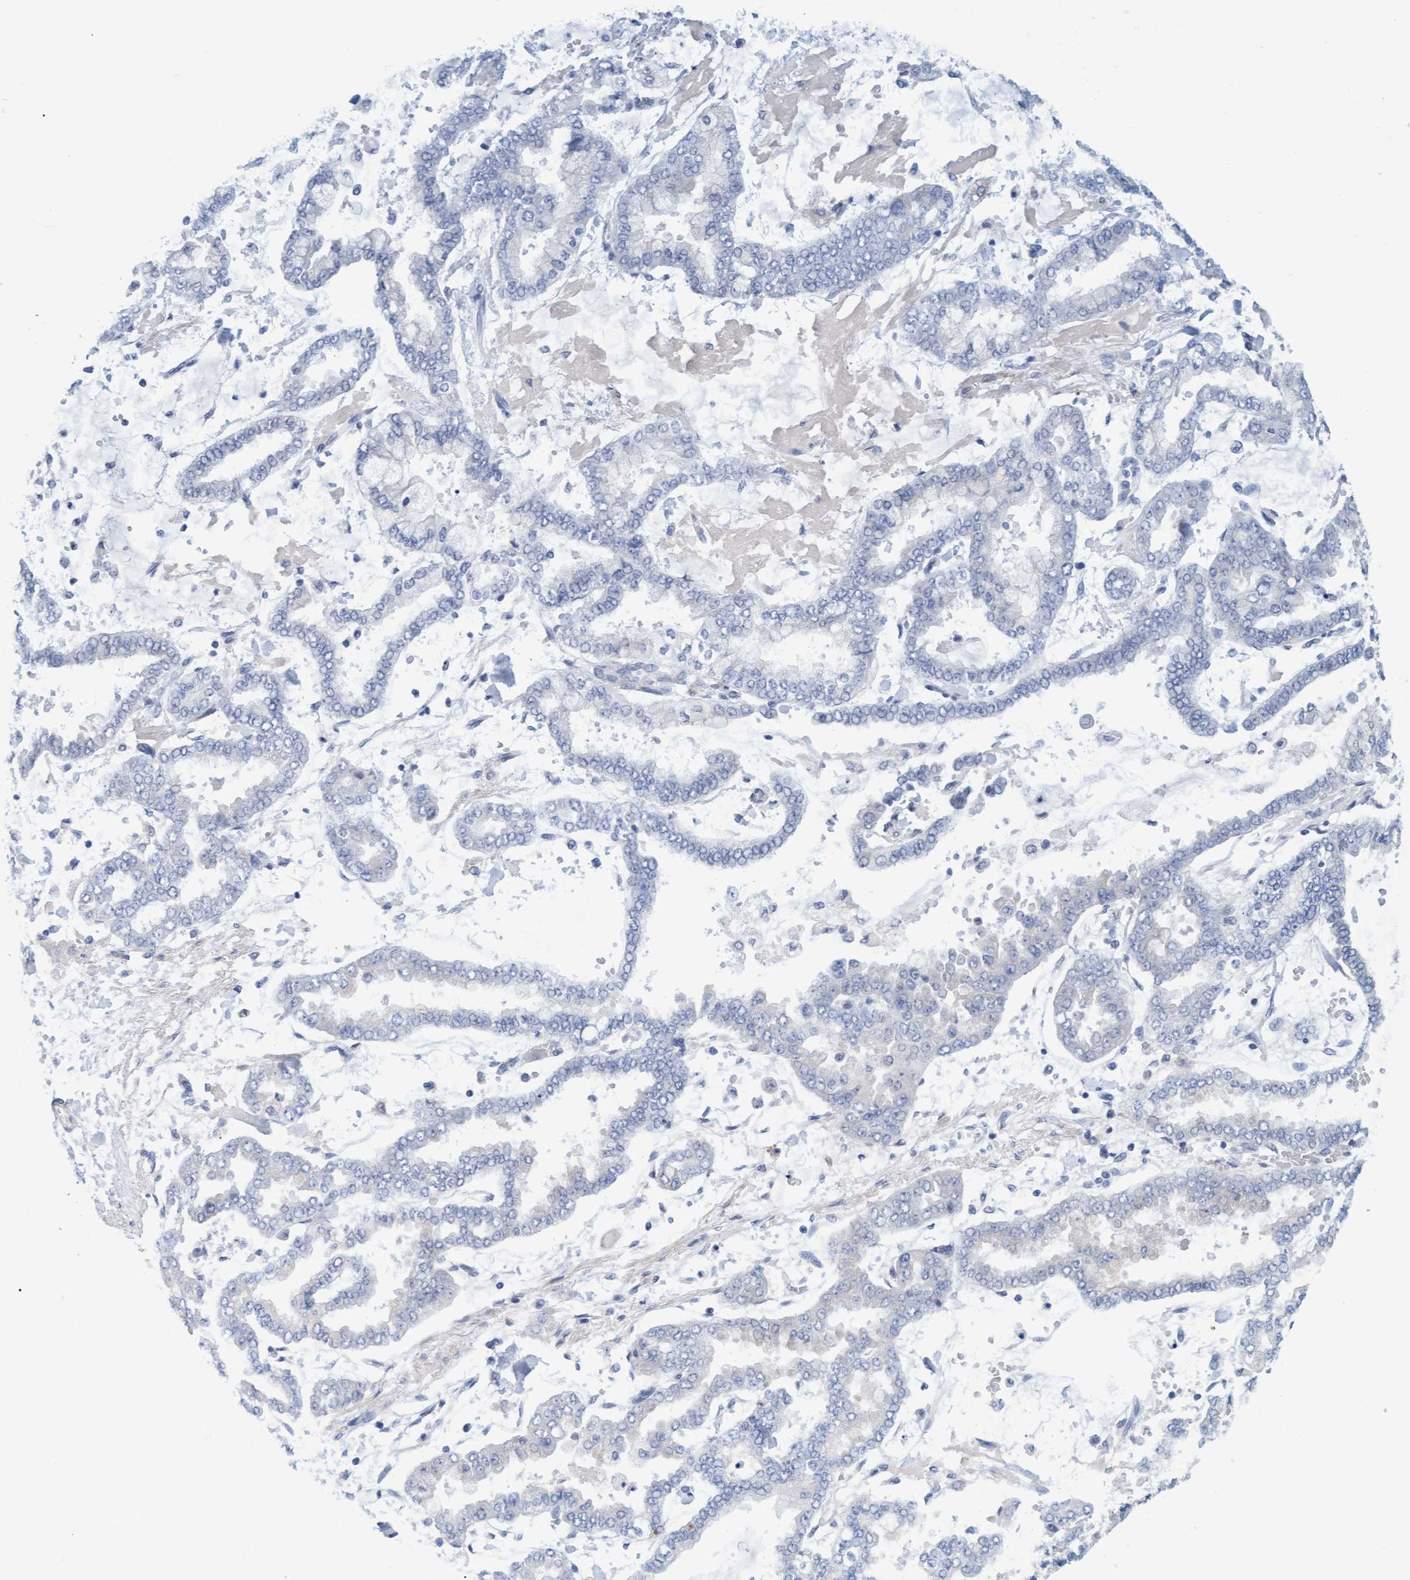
{"staining": {"intensity": "negative", "quantity": "none", "location": "none"}, "tissue": "stomach cancer", "cell_type": "Tumor cells", "image_type": "cancer", "snomed": [{"axis": "morphology", "description": "Normal tissue, NOS"}, {"axis": "morphology", "description": "Adenocarcinoma, NOS"}, {"axis": "topography", "description": "Stomach, upper"}, {"axis": "topography", "description": "Stomach"}], "caption": "Human stomach cancer stained for a protein using immunohistochemistry displays no positivity in tumor cells.", "gene": "SSTR3", "patient": {"sex": "male", "age": 76}}